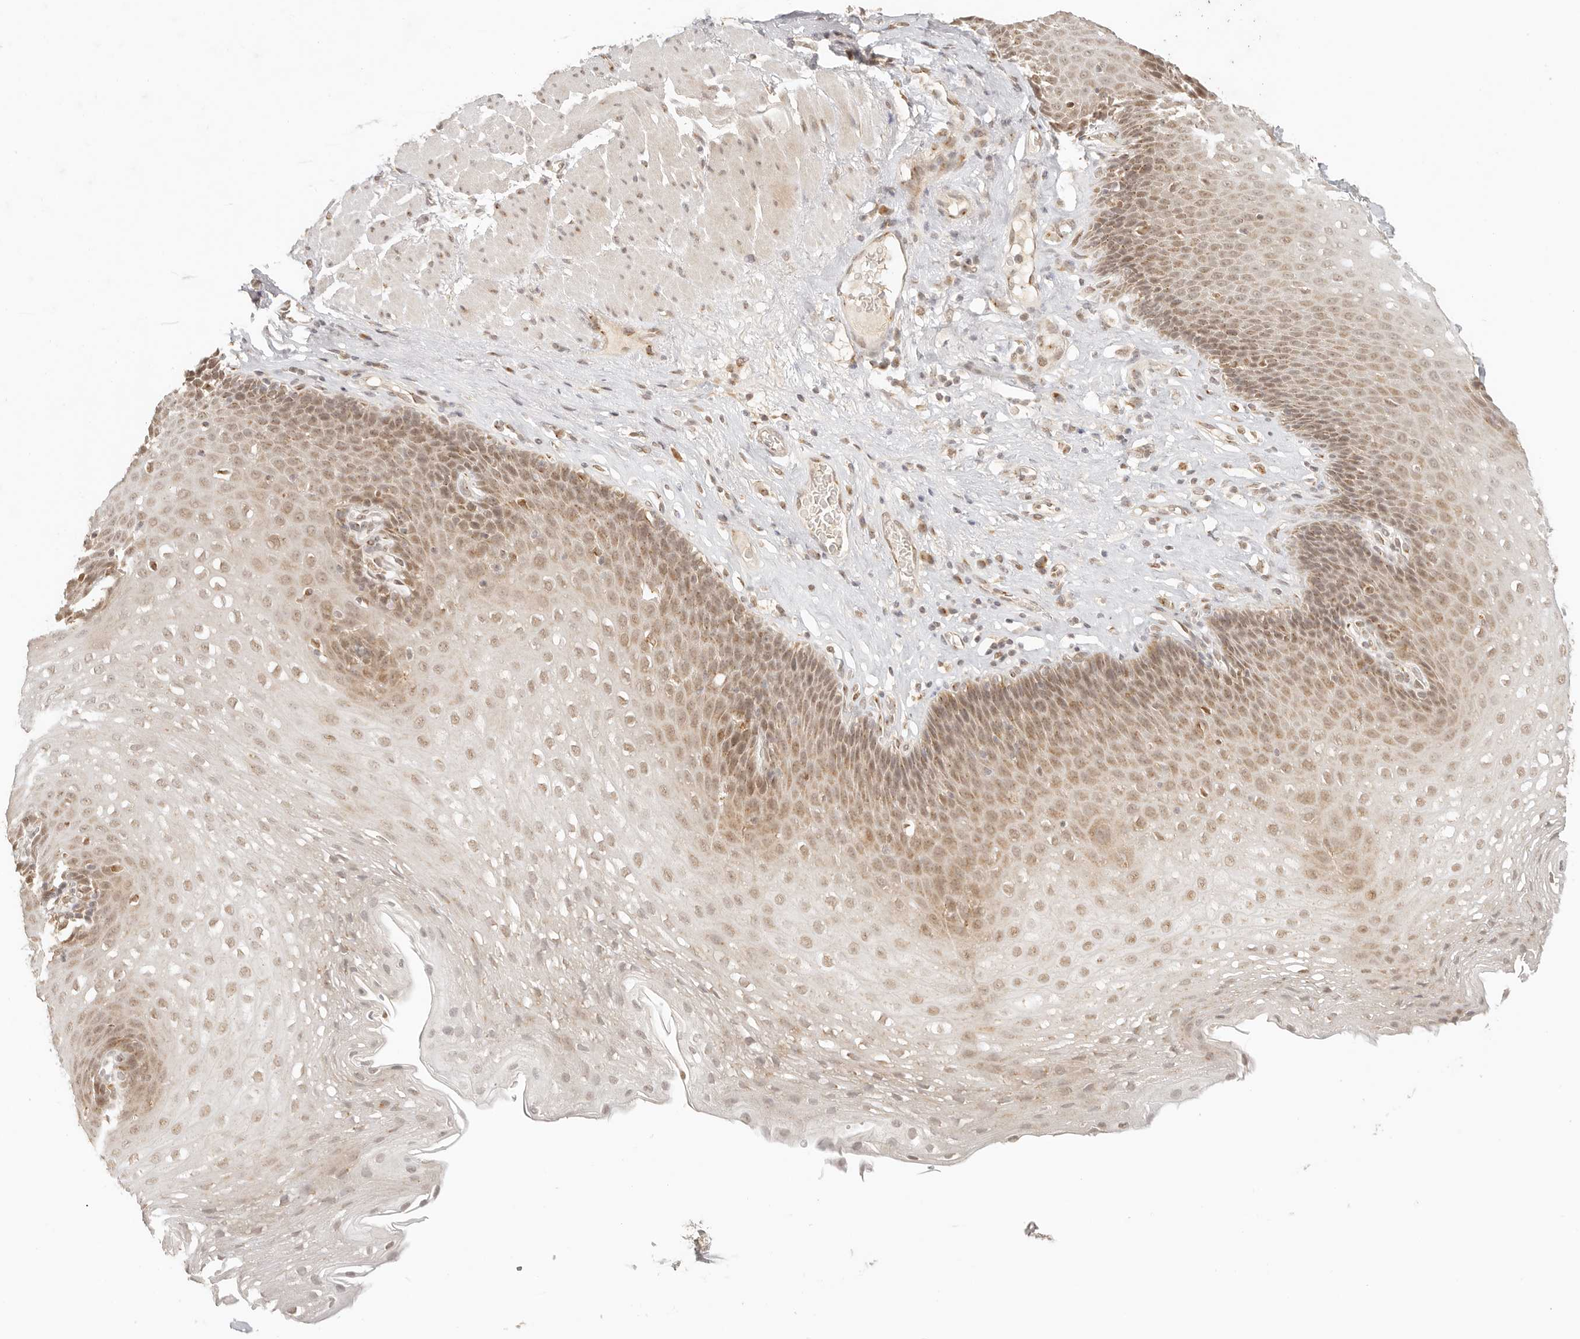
{"staining": {"intensity": "moderate", "quantity": ">75%", "location": "cytoplasmic/membranous,nuclear"}, "tissue": "esophagus", "cell_type": "Squamous epithelial cells", "image_type": "normal", "snomed": [{"axis": "morphology", "description": "Normal tissue, NOS"}, {"axis": "topography", "description": "Esophagus"}], "caption": "IHC image of benign human esophagus stained for a protein (brown), which reveals medium levels of moderate cytoplasmic/membranous,nuclear staining in about >75% of squamous epithelial cells.", "gene": "INTS11", "patient": {"sex": "female", "age": 66}}